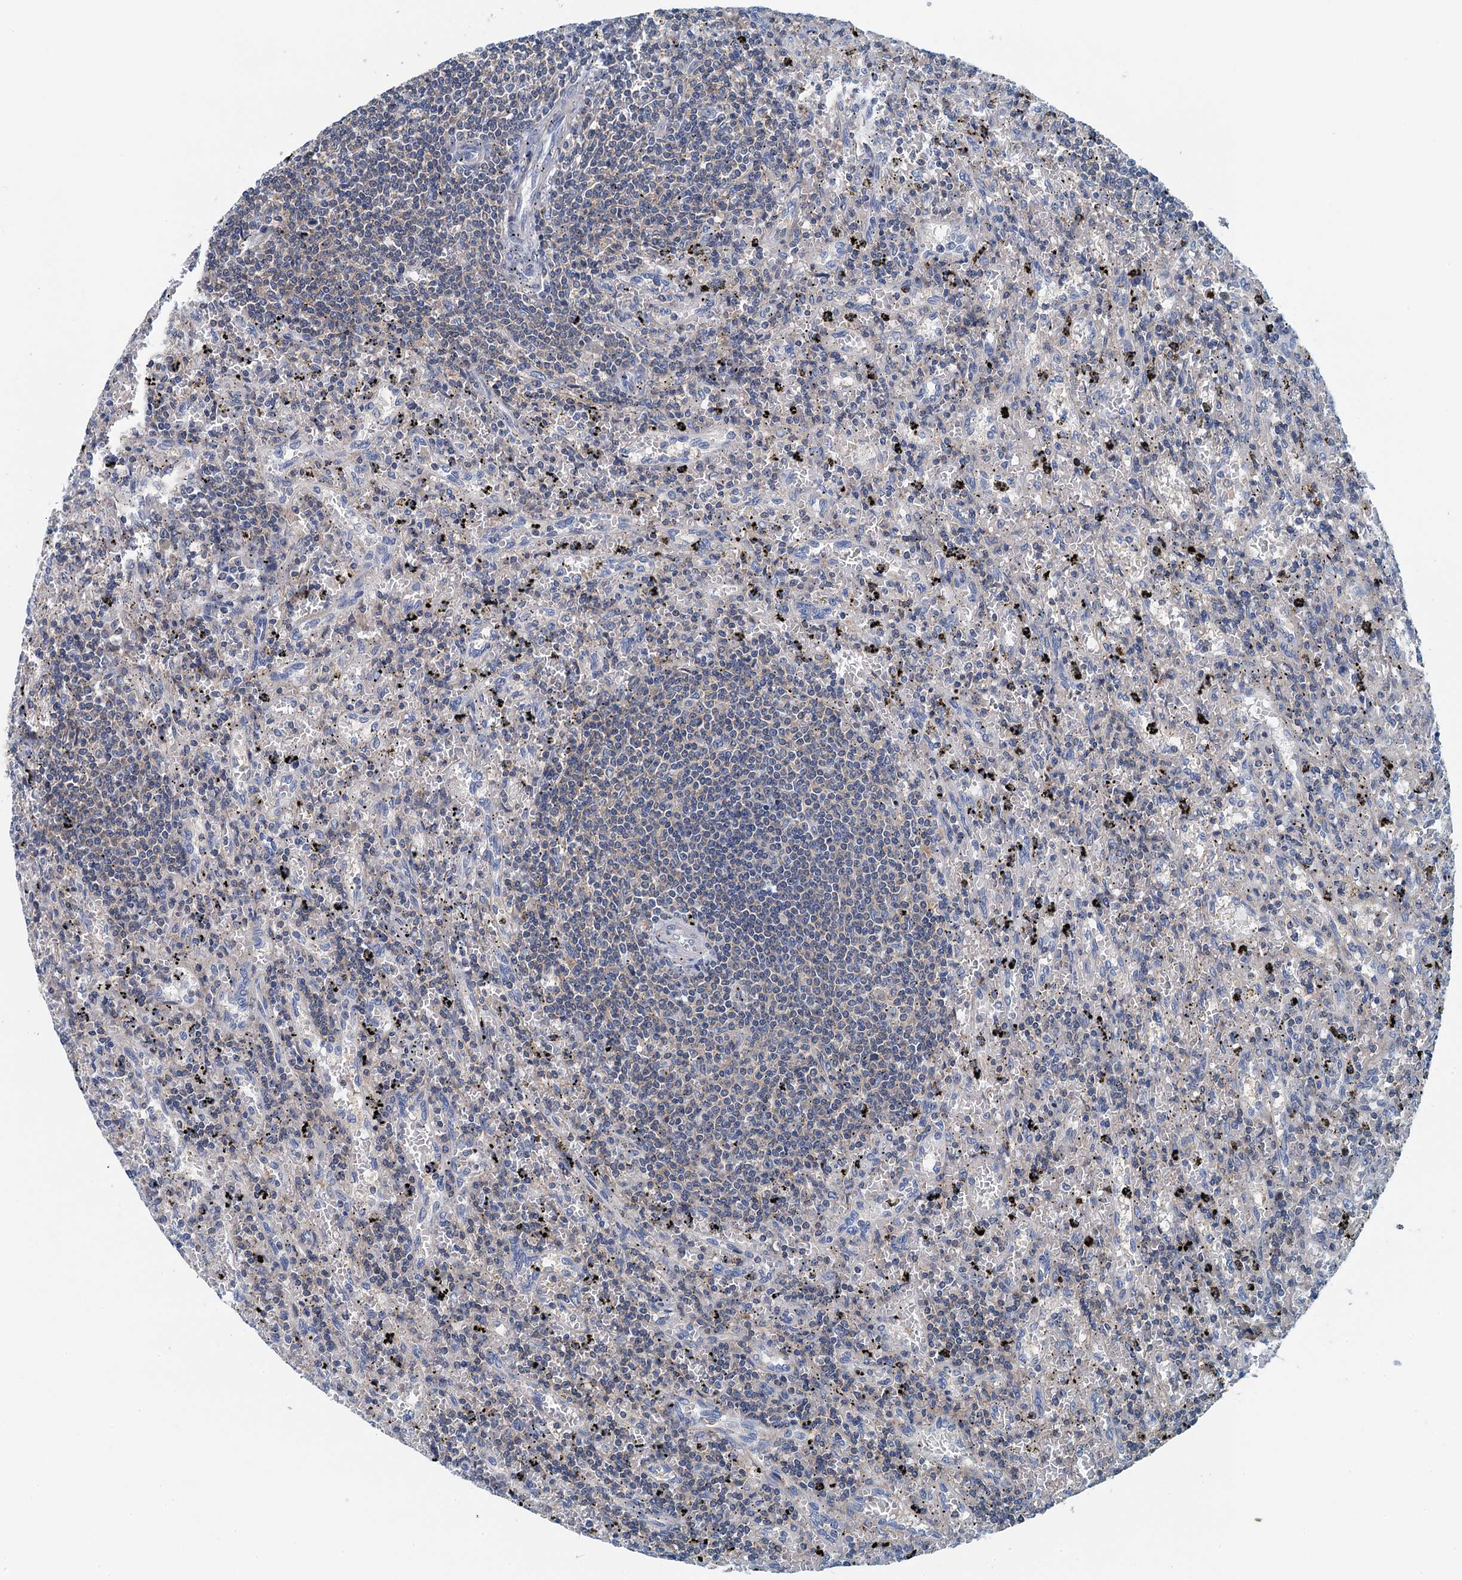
{"staining": {"intensity": "negative", "quantity": "none", "location": "none"}, "tissue": "lymphoma", "cell_type": "Tumor cells", "image_type": "cancer", "snomed": [{"axis": "morphology", "description": "Malignant lymphoma, non-Hodgkin's type, Low grade"}, {"axis": "topography", "description": "Spleen"}], "caption": "Immunohistochemistry (IHC) photomicrograph of neoplastic tissue: human low-grade malignant lymphoma, non-Hodgkin's type stained with DAB (3,3'-diaminobenzidine) exhibits no significant protein positivity in tumor cells.", "gene": "PPP1R14D", "patient": {"sex": "male", "age": 76}}